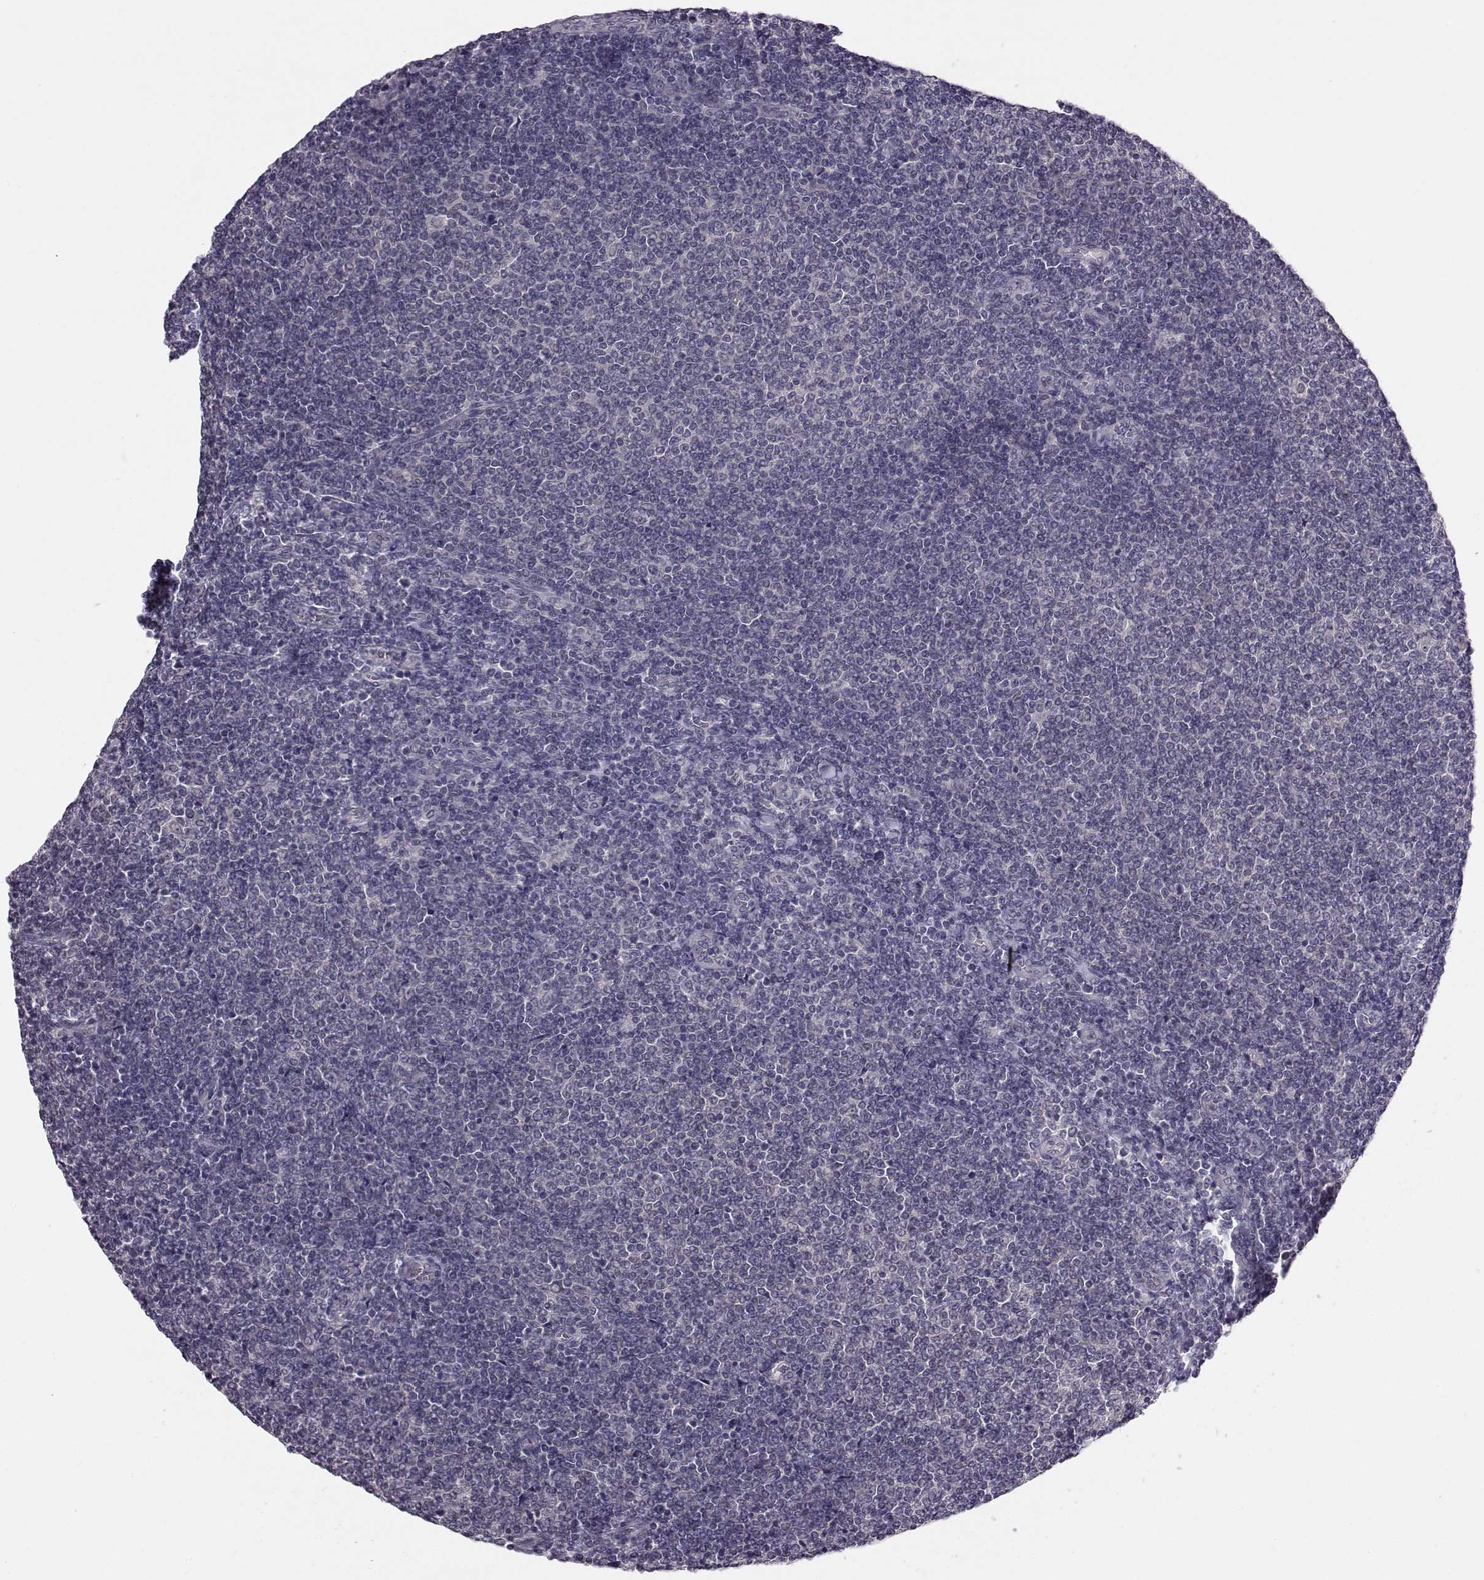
{"staining": {"intensity": "negative", "quantity": "none", "location": "none"}, "tissue": "lymphoma", "cell_type": "Tumor cells", "image_type": "cancer", "snomed": [{"axis": "morphology", "description": "Malignant lymphoma, non-Hodgkin's type, Low grade"}, {"axis": "topography", "description": "Lymph node"}], "caption": "An image of human lymphoma is negative for staining in tumor cells.", "gene": "C10orf62", "patient": {"sex": "male", "age": 52}}